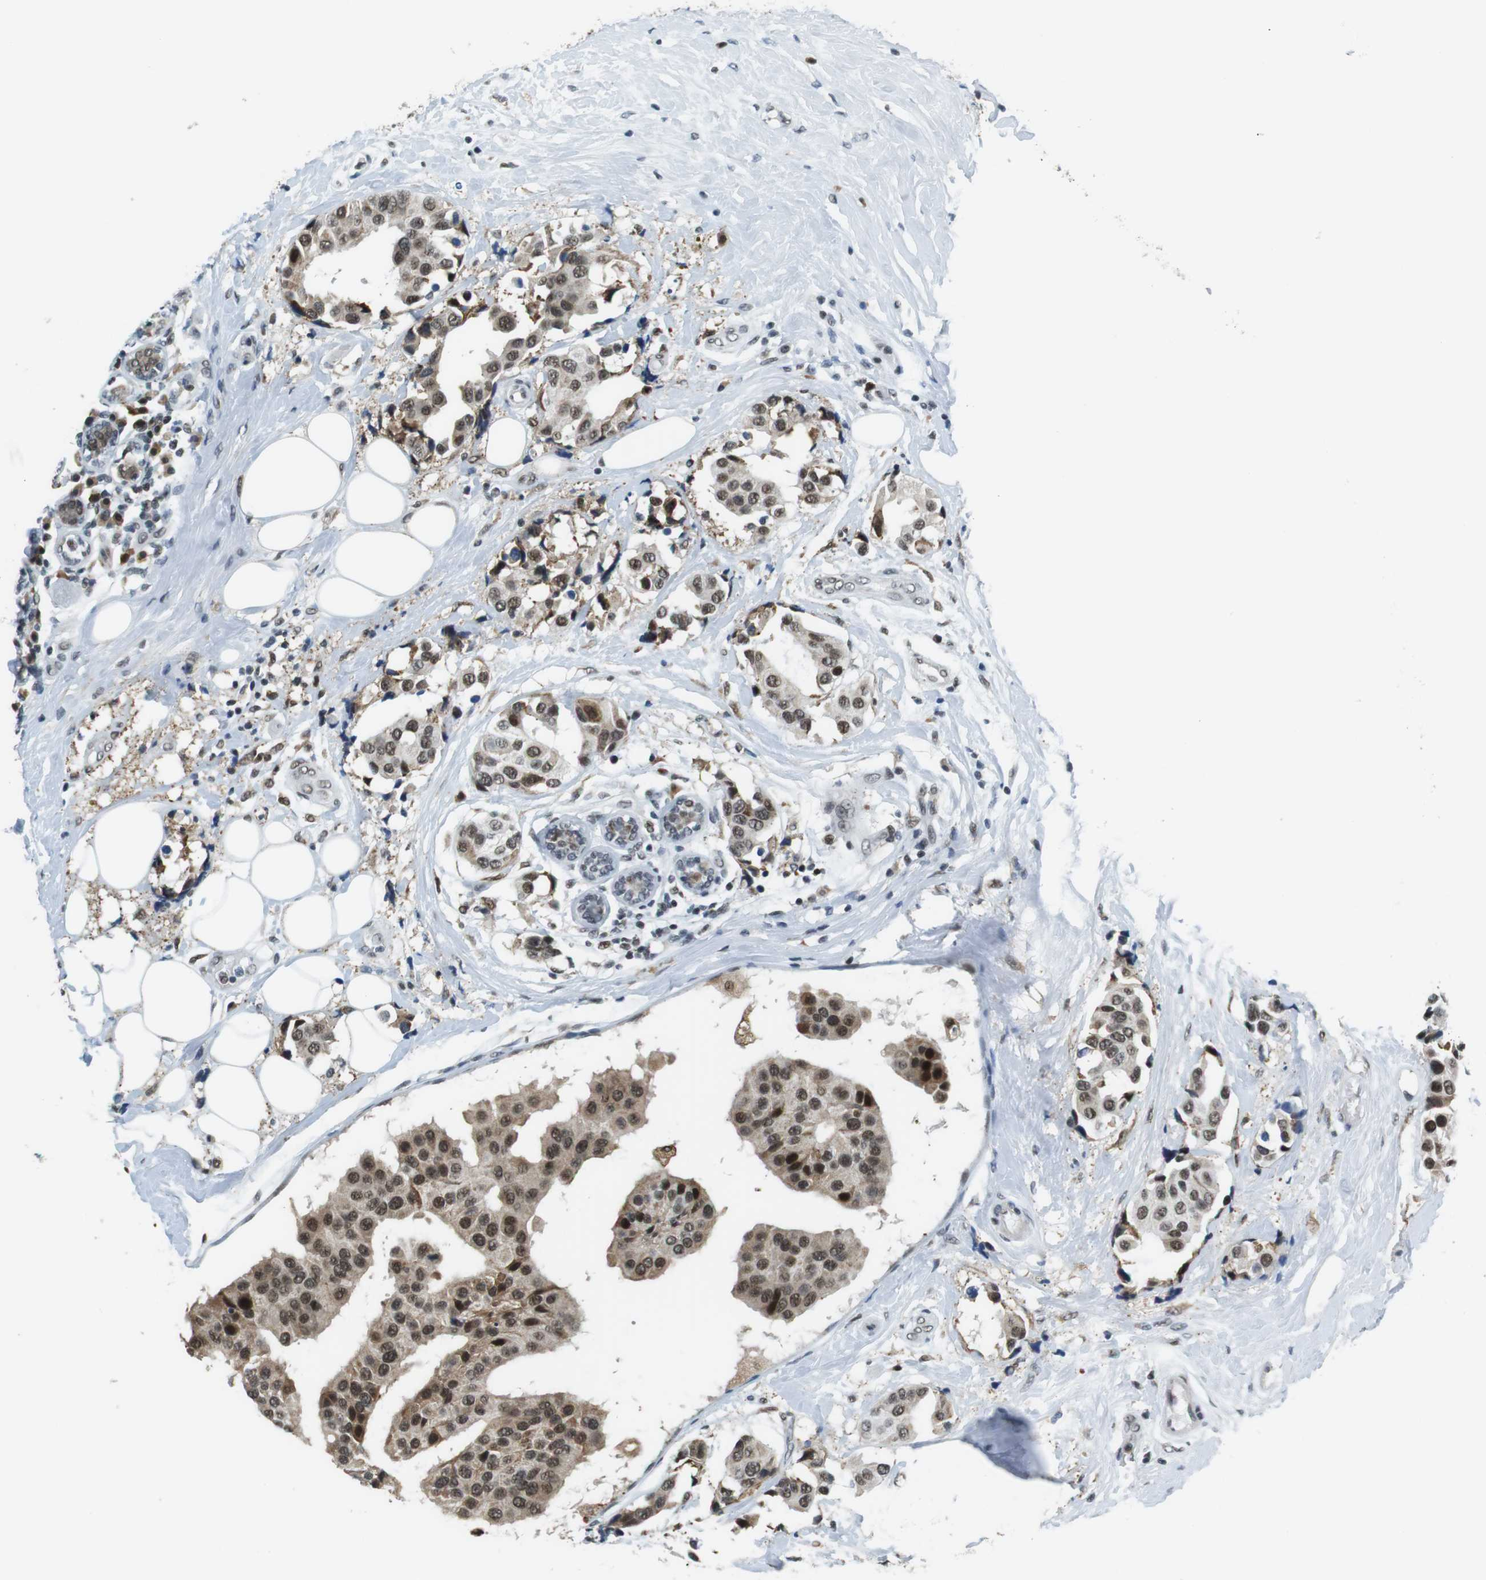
{"staining": {"intensity": "moderate", "quantity": ">75%", "location": "nuclear"}, "tissue": "breast cancer", "cell_type": "Tumor cells", "image_type": "cancer", "snomed": [{"axis": "morphology", "description": "Normal tissue, NOS"}, {"axis": "morphology", "description": "Duct carcinoma"}, {"axis": "topography", "description": "Breast"}], "caption": "Breast cancer stained with immunohistochemistry exhibits moderate nuclear expression in approximately >75% of tumor cells. The staining was performed using DAB to visualize the protein expression in brown, while the nuclei were stained in blue with hematoxylin (Magnification: 20x).", "gene": "RNF38", "patient": {"sex": "female", "age": 39}}